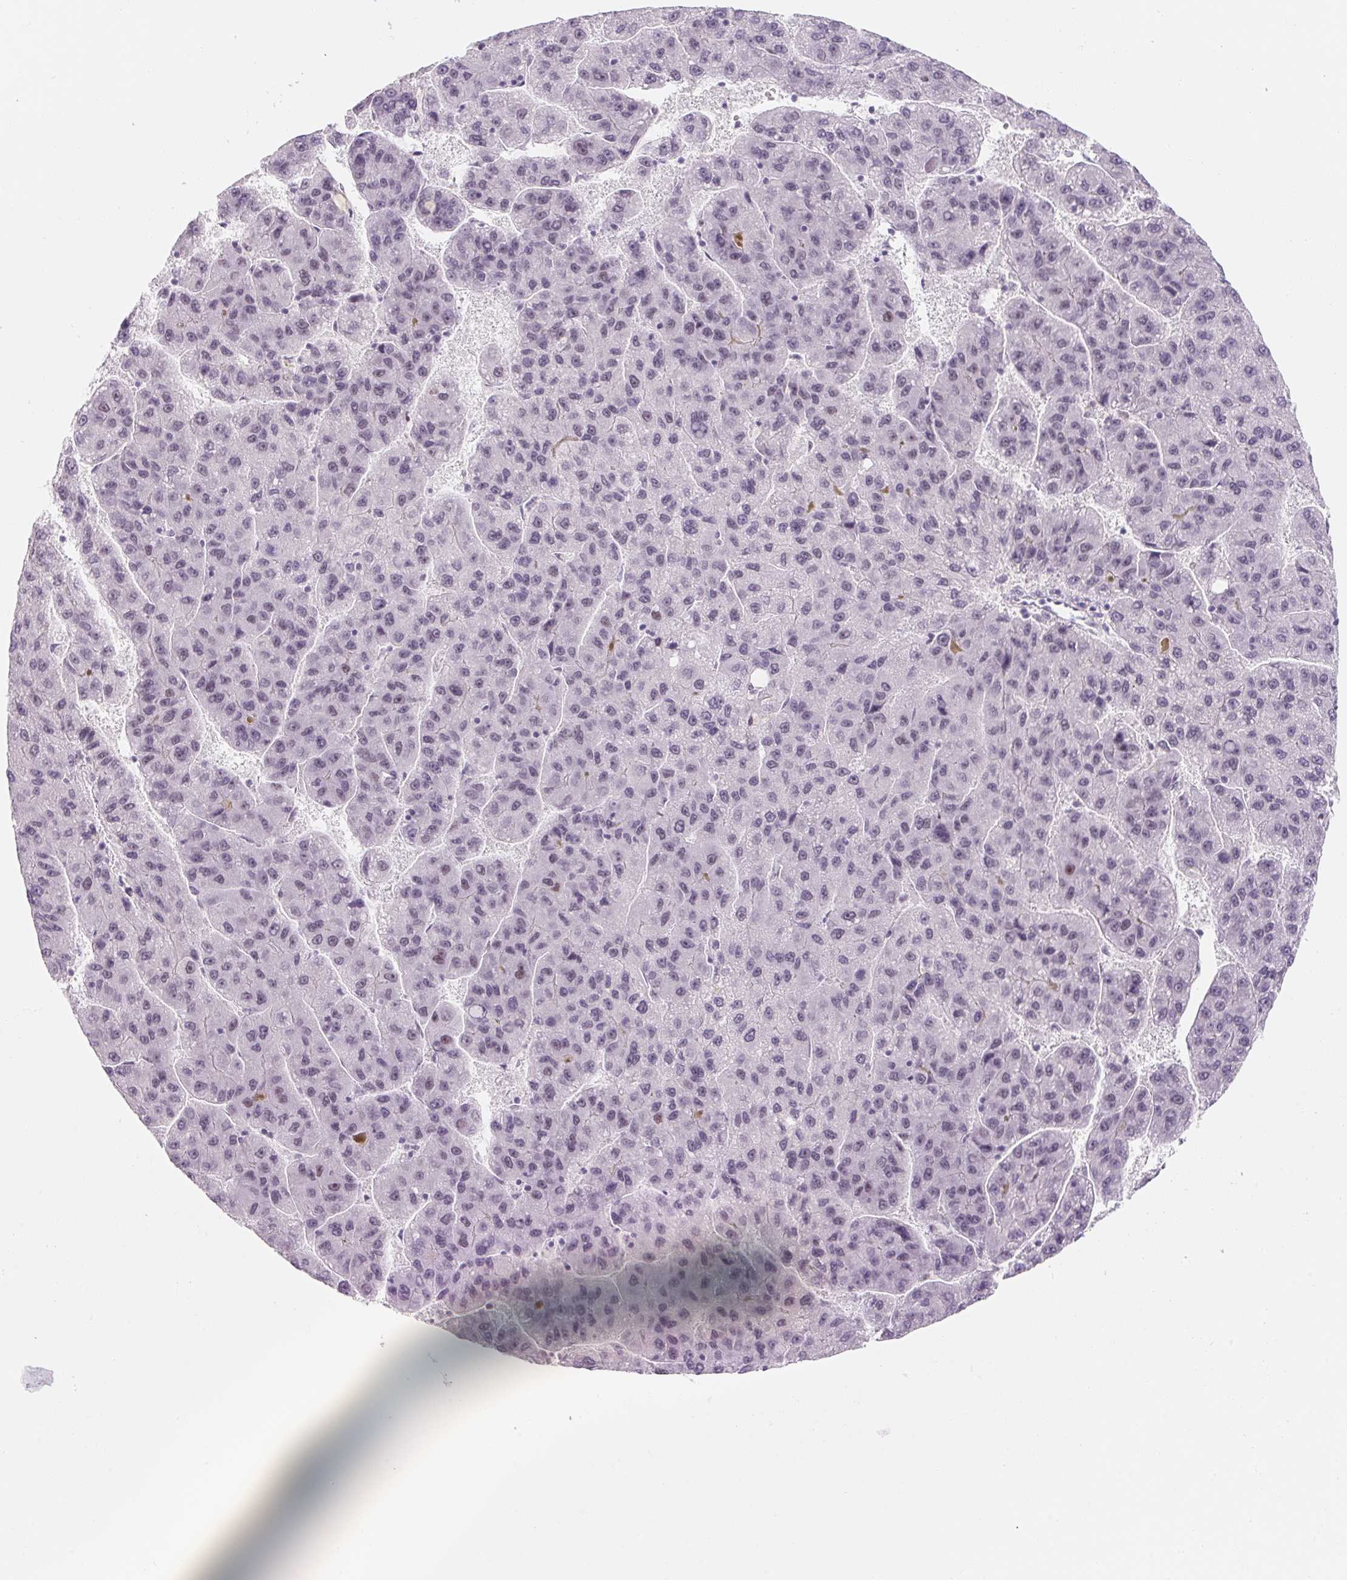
{"staining": {"intensity": "negative", "quantity": "none", "location": "none"}, "tissue": "liver cancer", "cell_type": "Tumor cells", "image_type": "cancer", "snomed": [{"axis": "morphology", "description": "Carcinoma, Hepatocellular, NOS"}, {"axis": "topography", "description": "Liver"}], "caption": "The histopathology image shows no staining of tumor cells in liver hepatocellular carcinoma.", "gene": "ZIC4", "patient": {"sex": "female", "age": 82}}